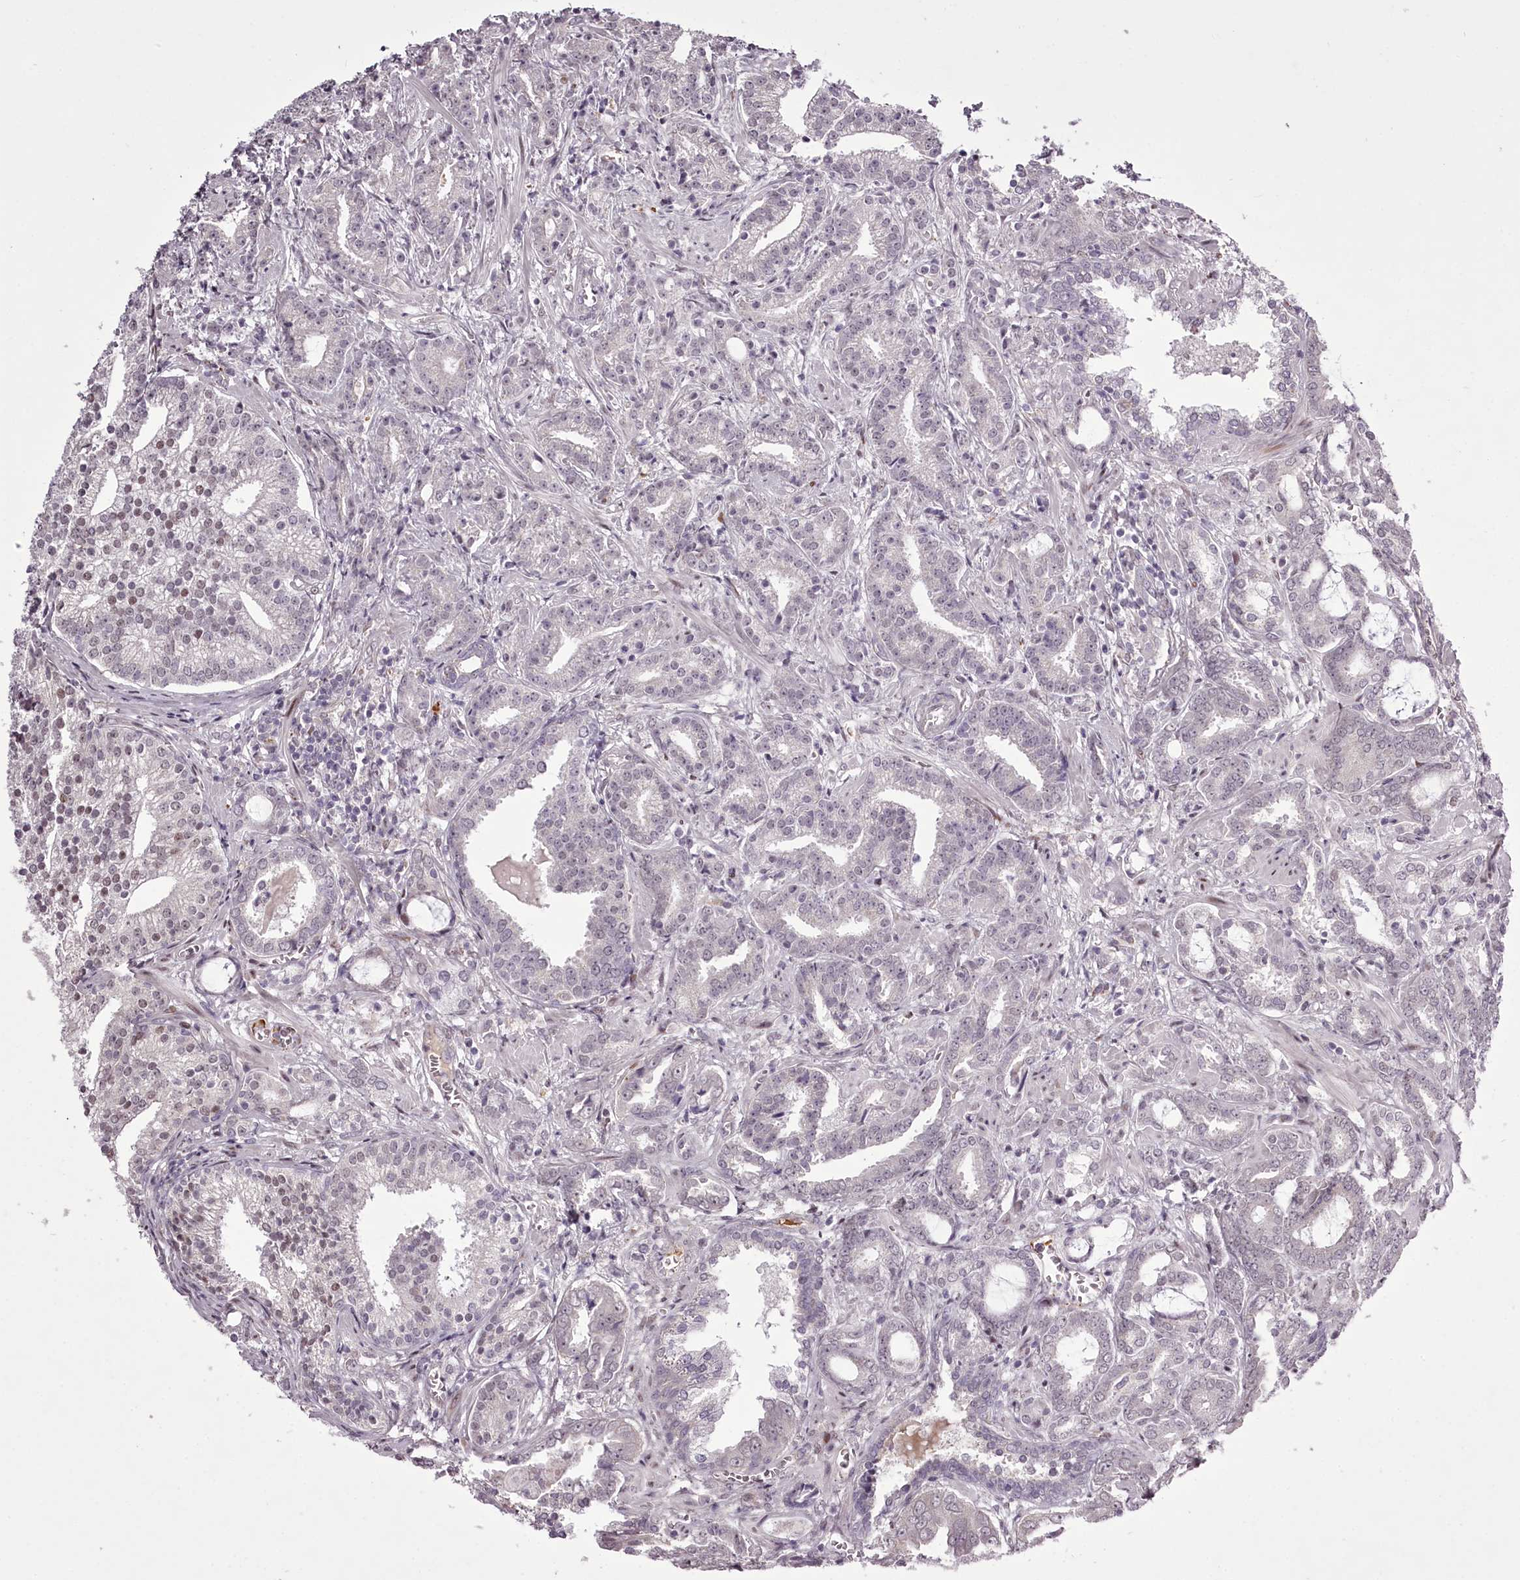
{"staining": {"intensity": "negative", "quantity": "none", "location": "none"}, "tissue": "prostate cancer", "cell_type": "Tumor cells", "image_type": "cancer", "snomed": [{"axis": "morphology", "description": "Adenocarcinoma, High grade"}, {"axis": "topography", "description": "Prostate and seminal vesicle, NOS"}], "caption": "Immunohistochemistry histopathology image of prostate cancer stained for a protein (brown), which demonstrates no expression in tumor cells.", "gene": "C1orf56", "patient": {"sex": "male", "age": 67}}